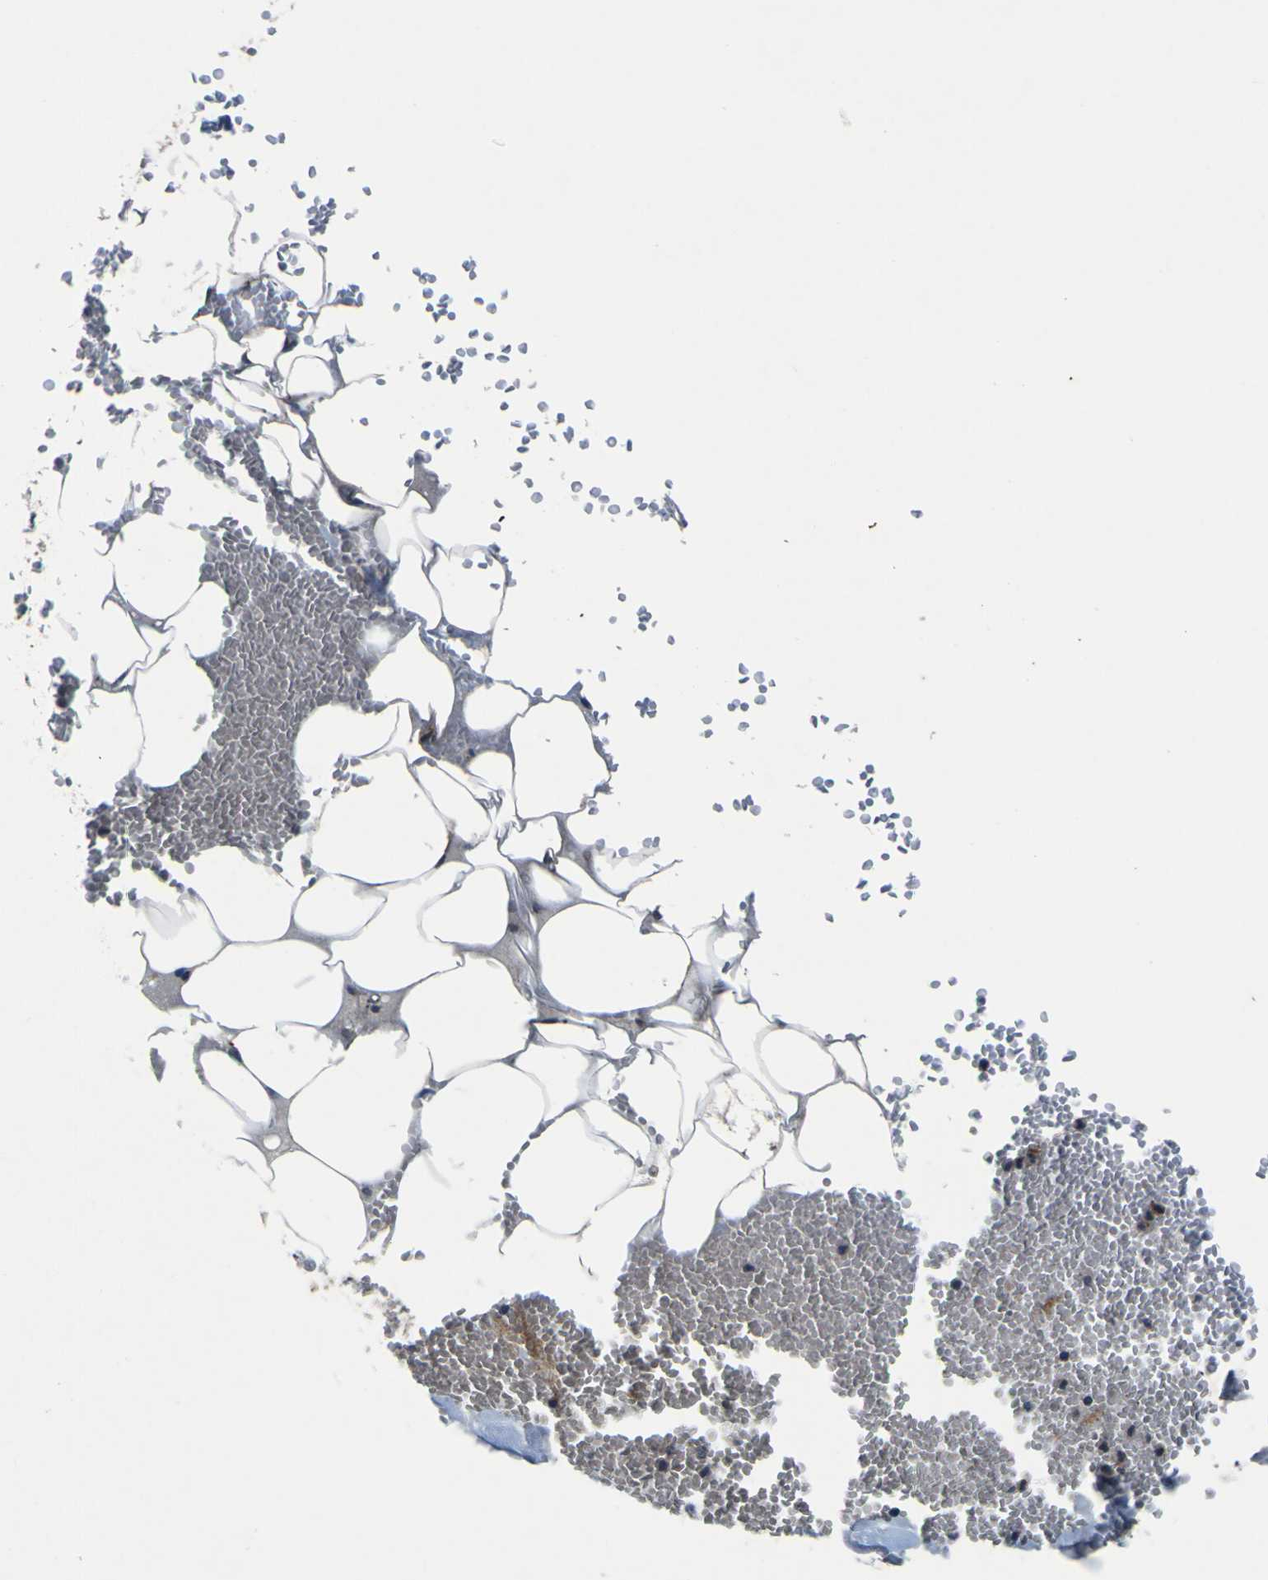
{"staining": {"intensity": "negative", "quantity": "none", "location": "none"}, "tissue": "adipose tissue", "cell_type": "Adipocytes", "image_type": "normal", "snomed": [{"axis": "morphology", "description": "Normal tissue, NOS"}, {"axis": "topography", "description": "Adipose tissue"}, {"axis": "topography", "description": "Peripheral nerve tissue"}], "caption": "This is a micrograph of IHC staining of unremarkable adipose tissue, which shows no expression in adipocytes. (Stains: DAB (3,3'-diaminobenzidine) immunohistochemistry (IHC) with hematoxylin counter stain, Microscopy: brightfield microscopy at high magnification).", "gene": "EPHB4", "patient": {"sex": "male", "age": 52}}